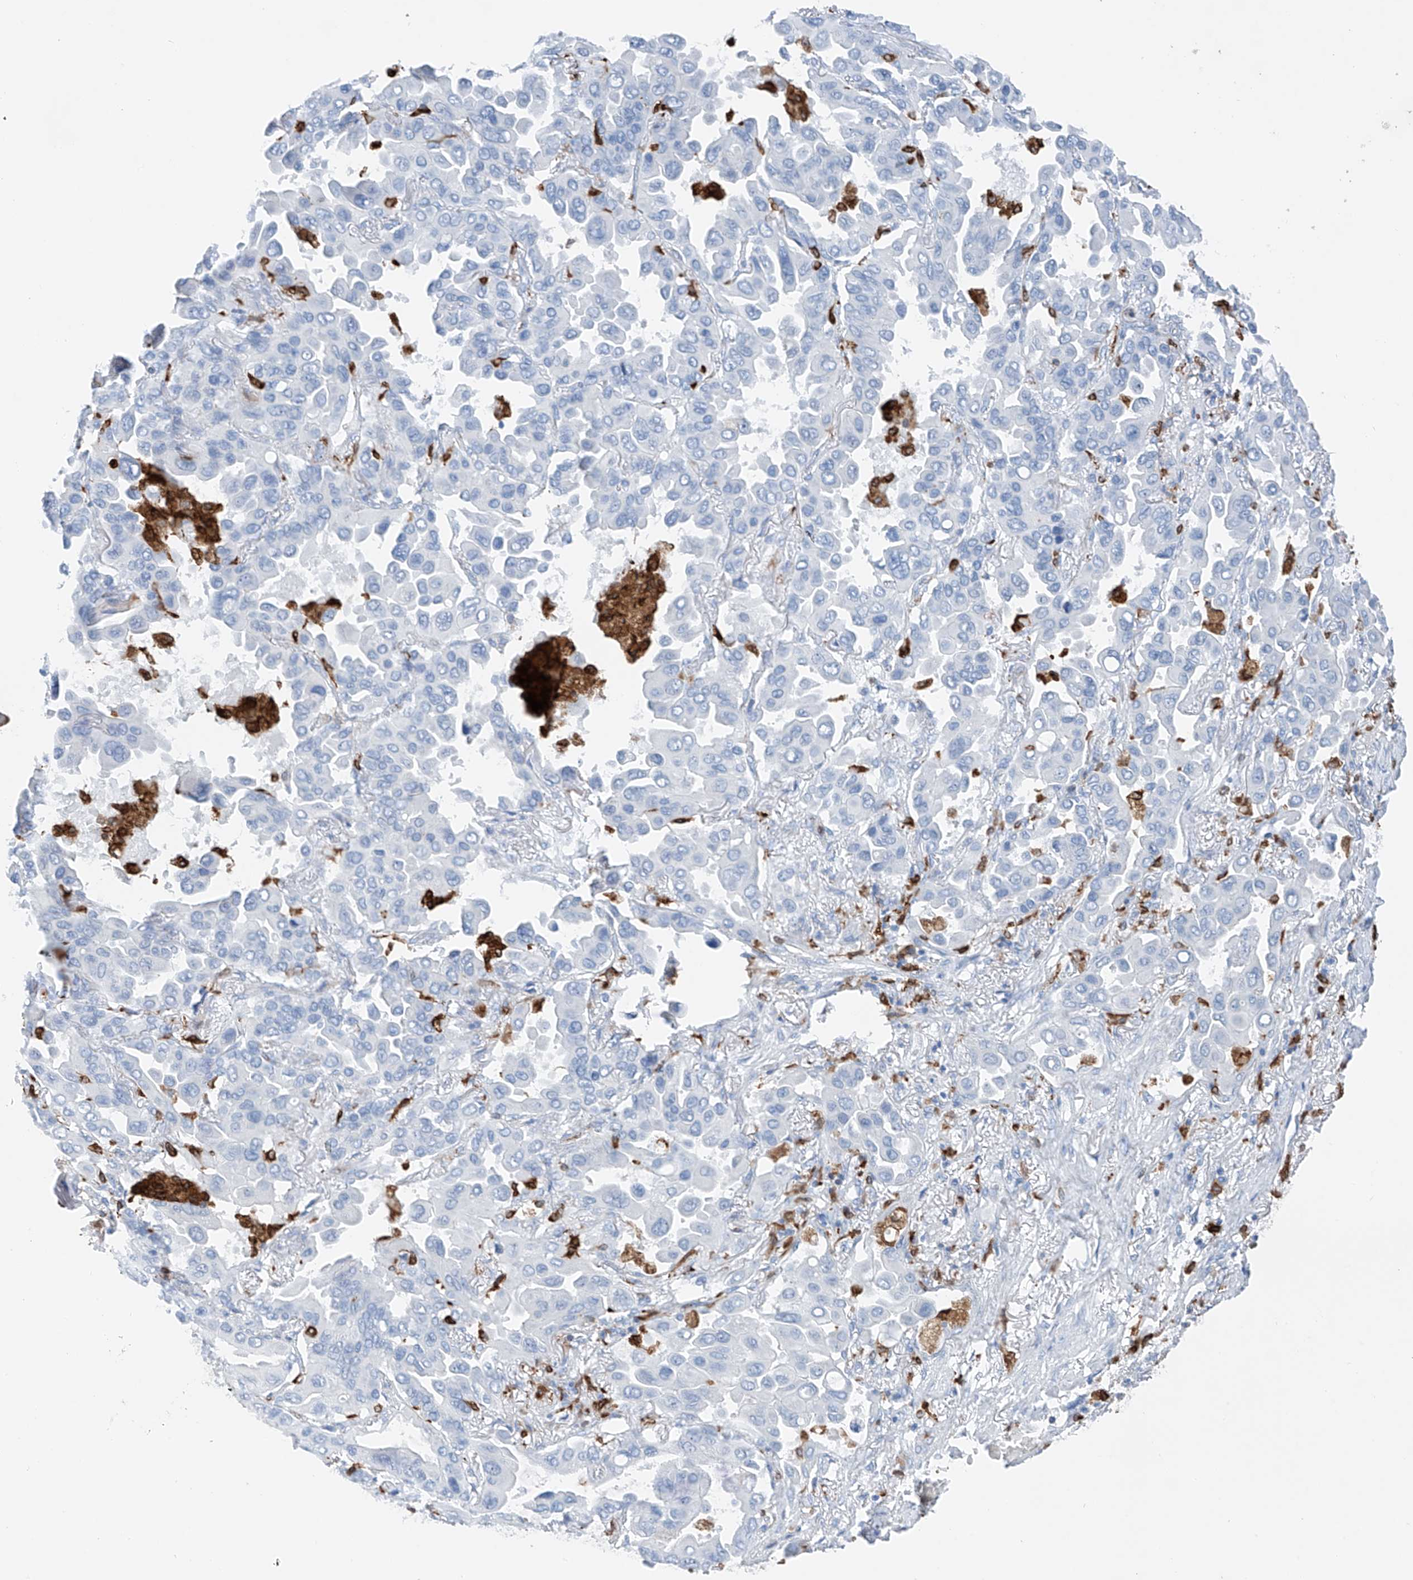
{"staining": {"intensity": "negative", "quantity": "none", "location": "none"}, "tissue": "lung cancer", "cell_type": "Tumor cells", "image_type": "cancer", "snomed": [{"axis": "morphology", "description": "Adenocarcinoma, NOS"}, {"axis": "topography", "description": "Lung"}], "caption": "High magnification brightfield microscopy of adenocarcinoma (lung) stained with DAB (3,3'-diaminobenzidine) (brown) and counterstained with hematoxylin (blue): tumor cells show no significant expression.", "gene": "TBXAS1", "patient": {"sex": "male", "age": 64}}